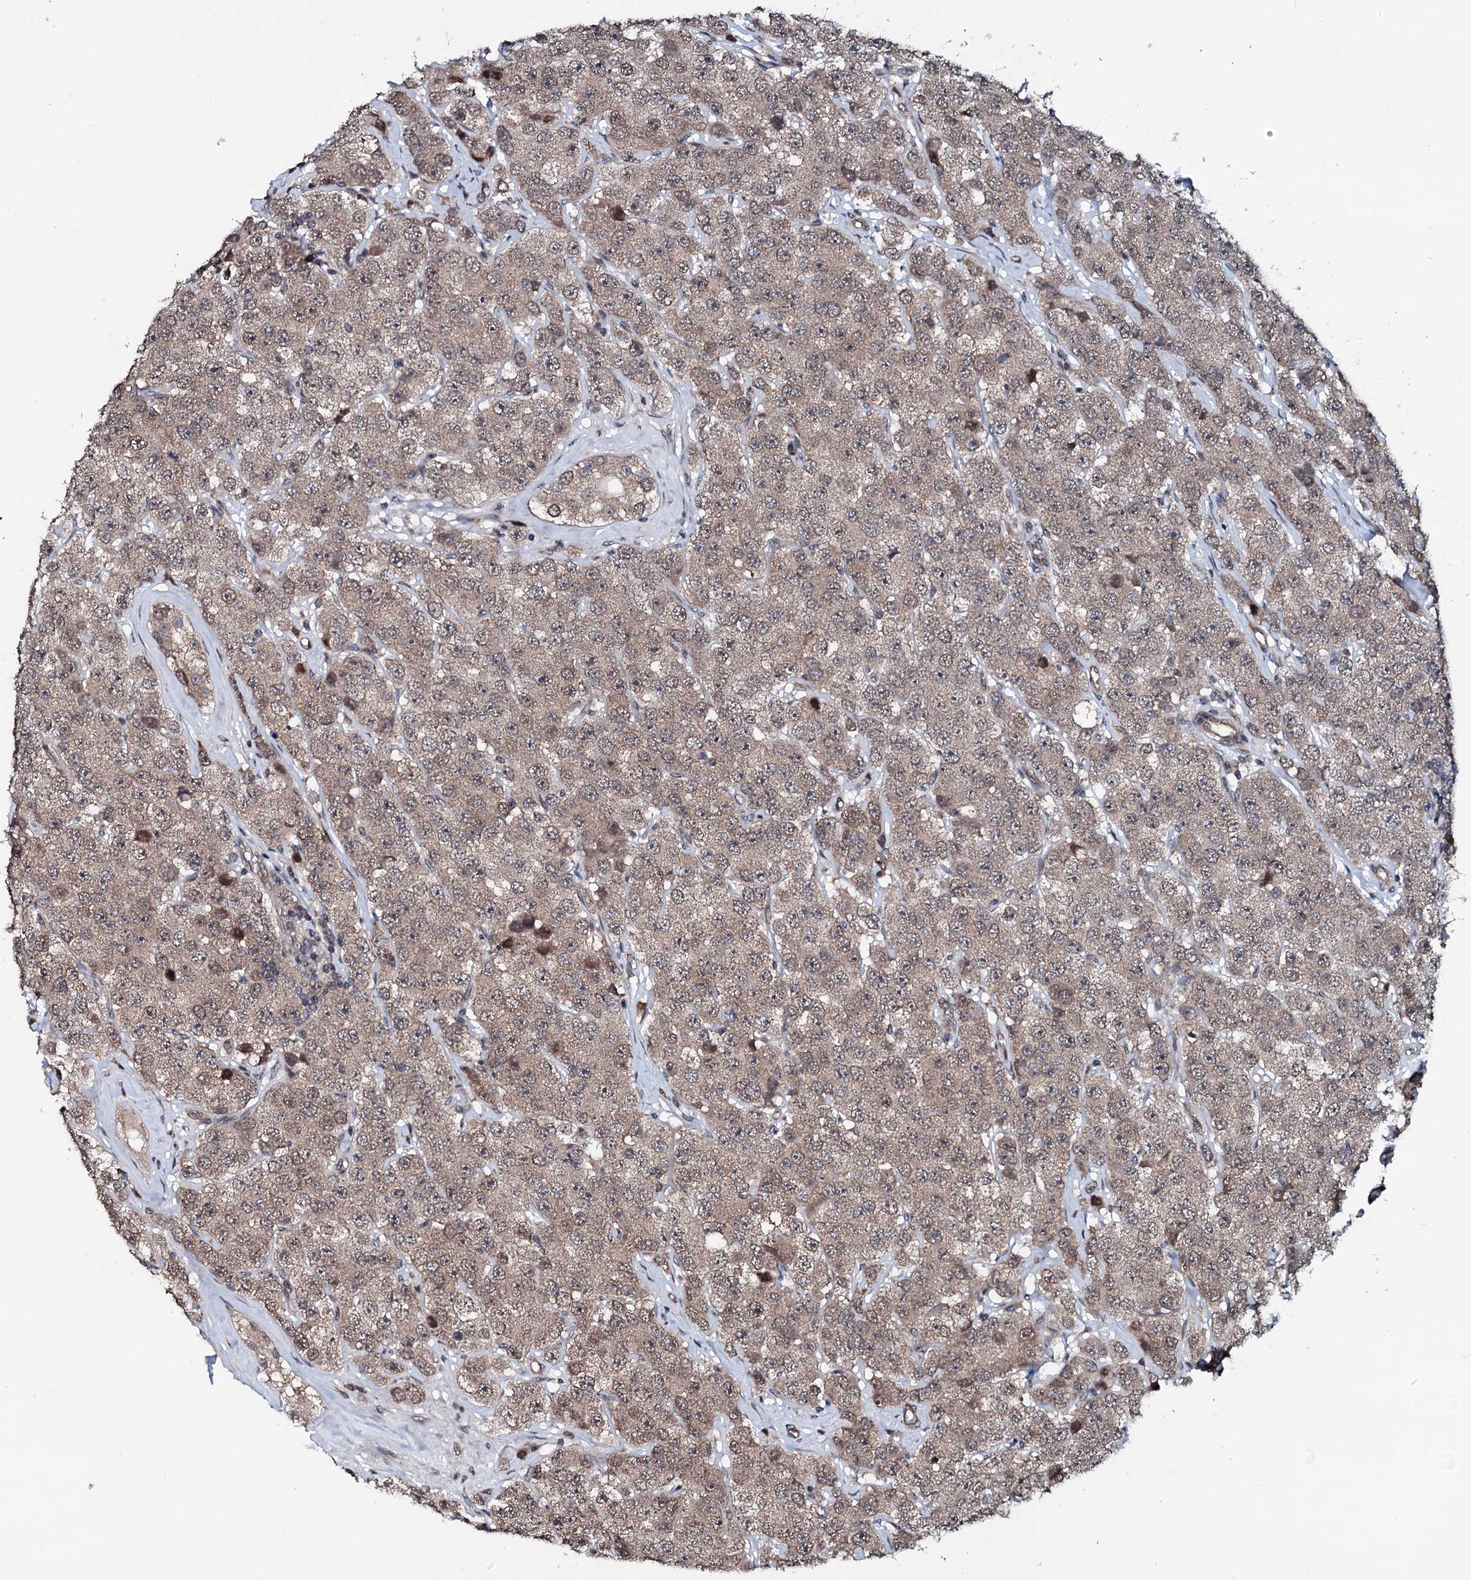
{"staining": {"intensity": "weak", "quantity": ">75%", "location": "cytoplasmic/membranous"}, "tissue": "testis cancer", "cell_type": "Tumor cells", "image_type": "cancer", "snomed": [{"axis": "morphology", "description": "Seminoma, NOS"}, {"axis": "topography", "description": "Testis"}], "caption": "DAB (3,3'-diaminobenzidine) immunohistochemical staining of testis seminoma shows weak cytoplasmic/membranous protein staining in approximately >75% of tumor cells.", "gene": "OGFOD2", "patient": {"sex": "male", "age": 28}}